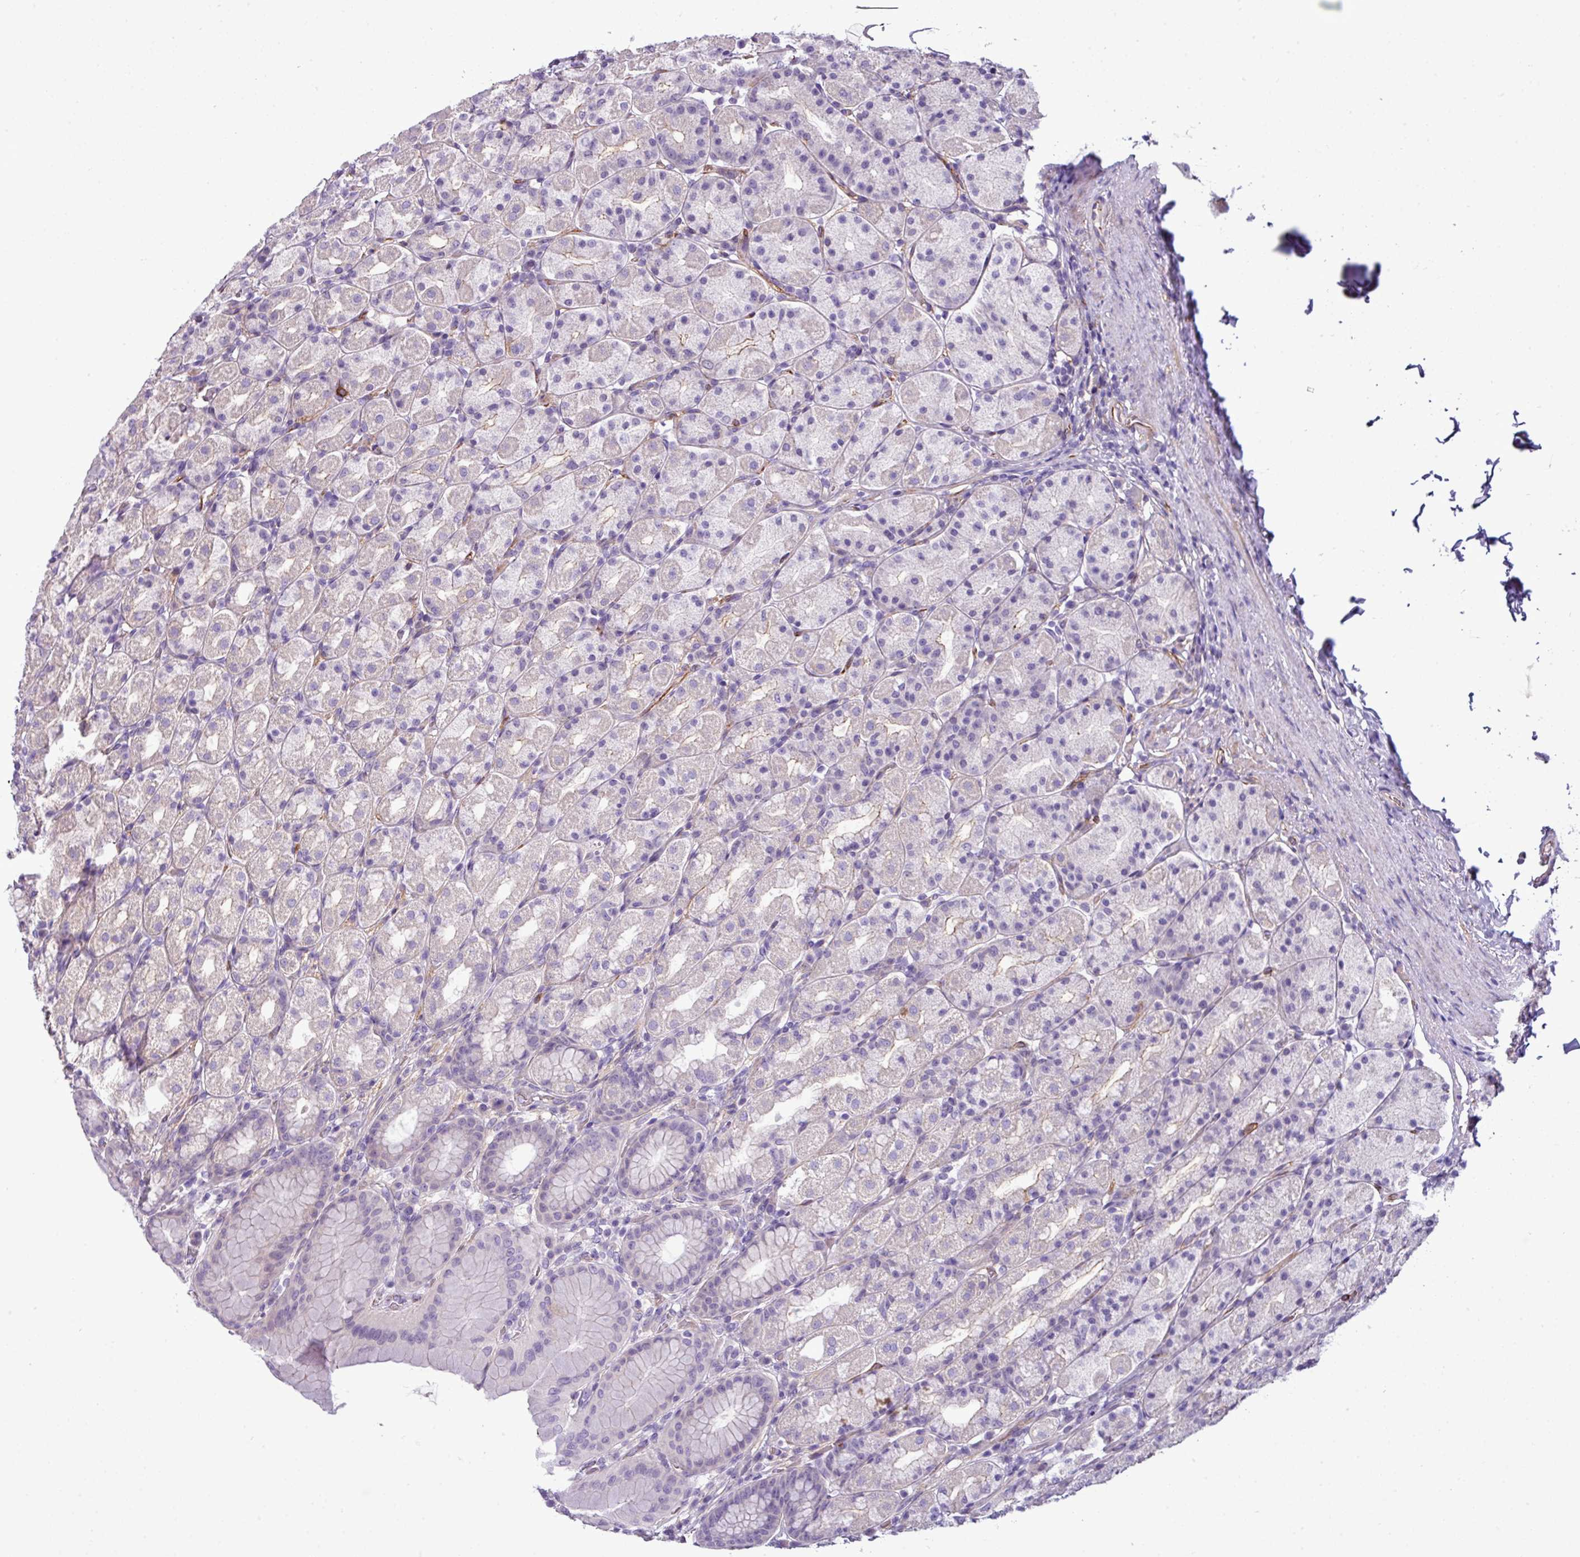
{"staining": {"intensity": "weak", "quantity": "<25%", "location": "cytoplasmic/membranous"}, "tissue": "stomach", "cell_type": "Glandular cells", "image_type": "normal", "snomed": [{"axis": "morphology", "description": "Normal tissue, NOS"}, {"axis": "topography", "description": "Stomach, upper"}, {"axis": "topography", "description": "Stomach"}], "caption": "Immunohistochemistry (IHC) histopathology image of unremarkable stomach: human stomach stained with DAB (3,3'-diaminobenzidine) exhibits no significant protein positivity in glandular cells.", "gene": "PARD6A", "patient": {"sex": "male", "age": 68}}